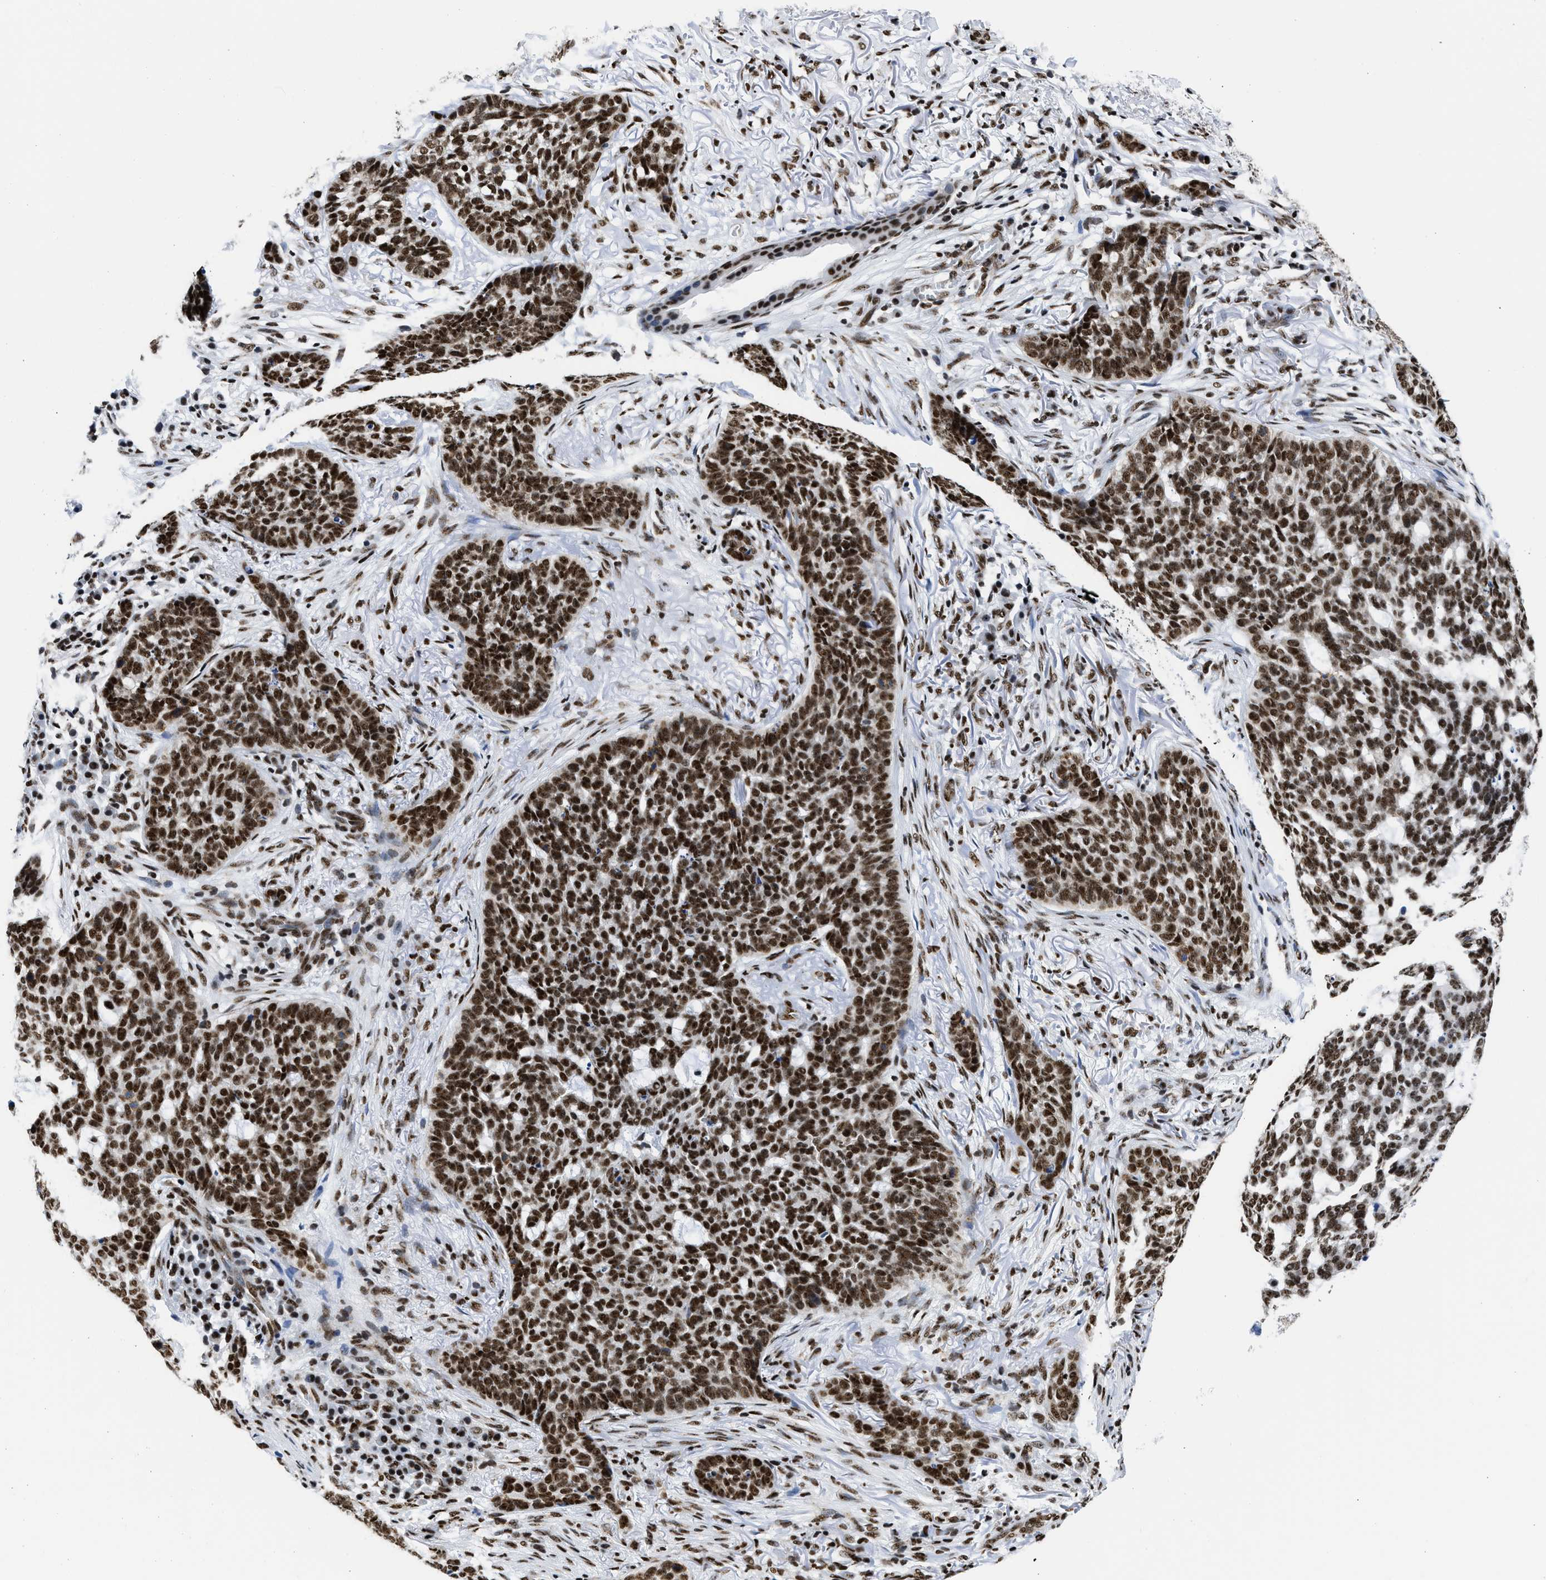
{"staining": {"intensity": "strong", "quantity": ">75%", "location": "nuclear"}, "tissue": "skin cancer", "cell_type": "Tumor cells", "image_type": "cancer", "snomed": [{"axis": "morphology", "description": "Basal cell carcinoma"}, {"axis": "topography", "description": "Skin"}], "caption": "Brown immunohistochemical staining in human skin cancer demonstrates strong nuclear positivity in about >75% of tumor cells.", "gene": "RBM8A", "patient": {"sex": "male", "age": 85}}